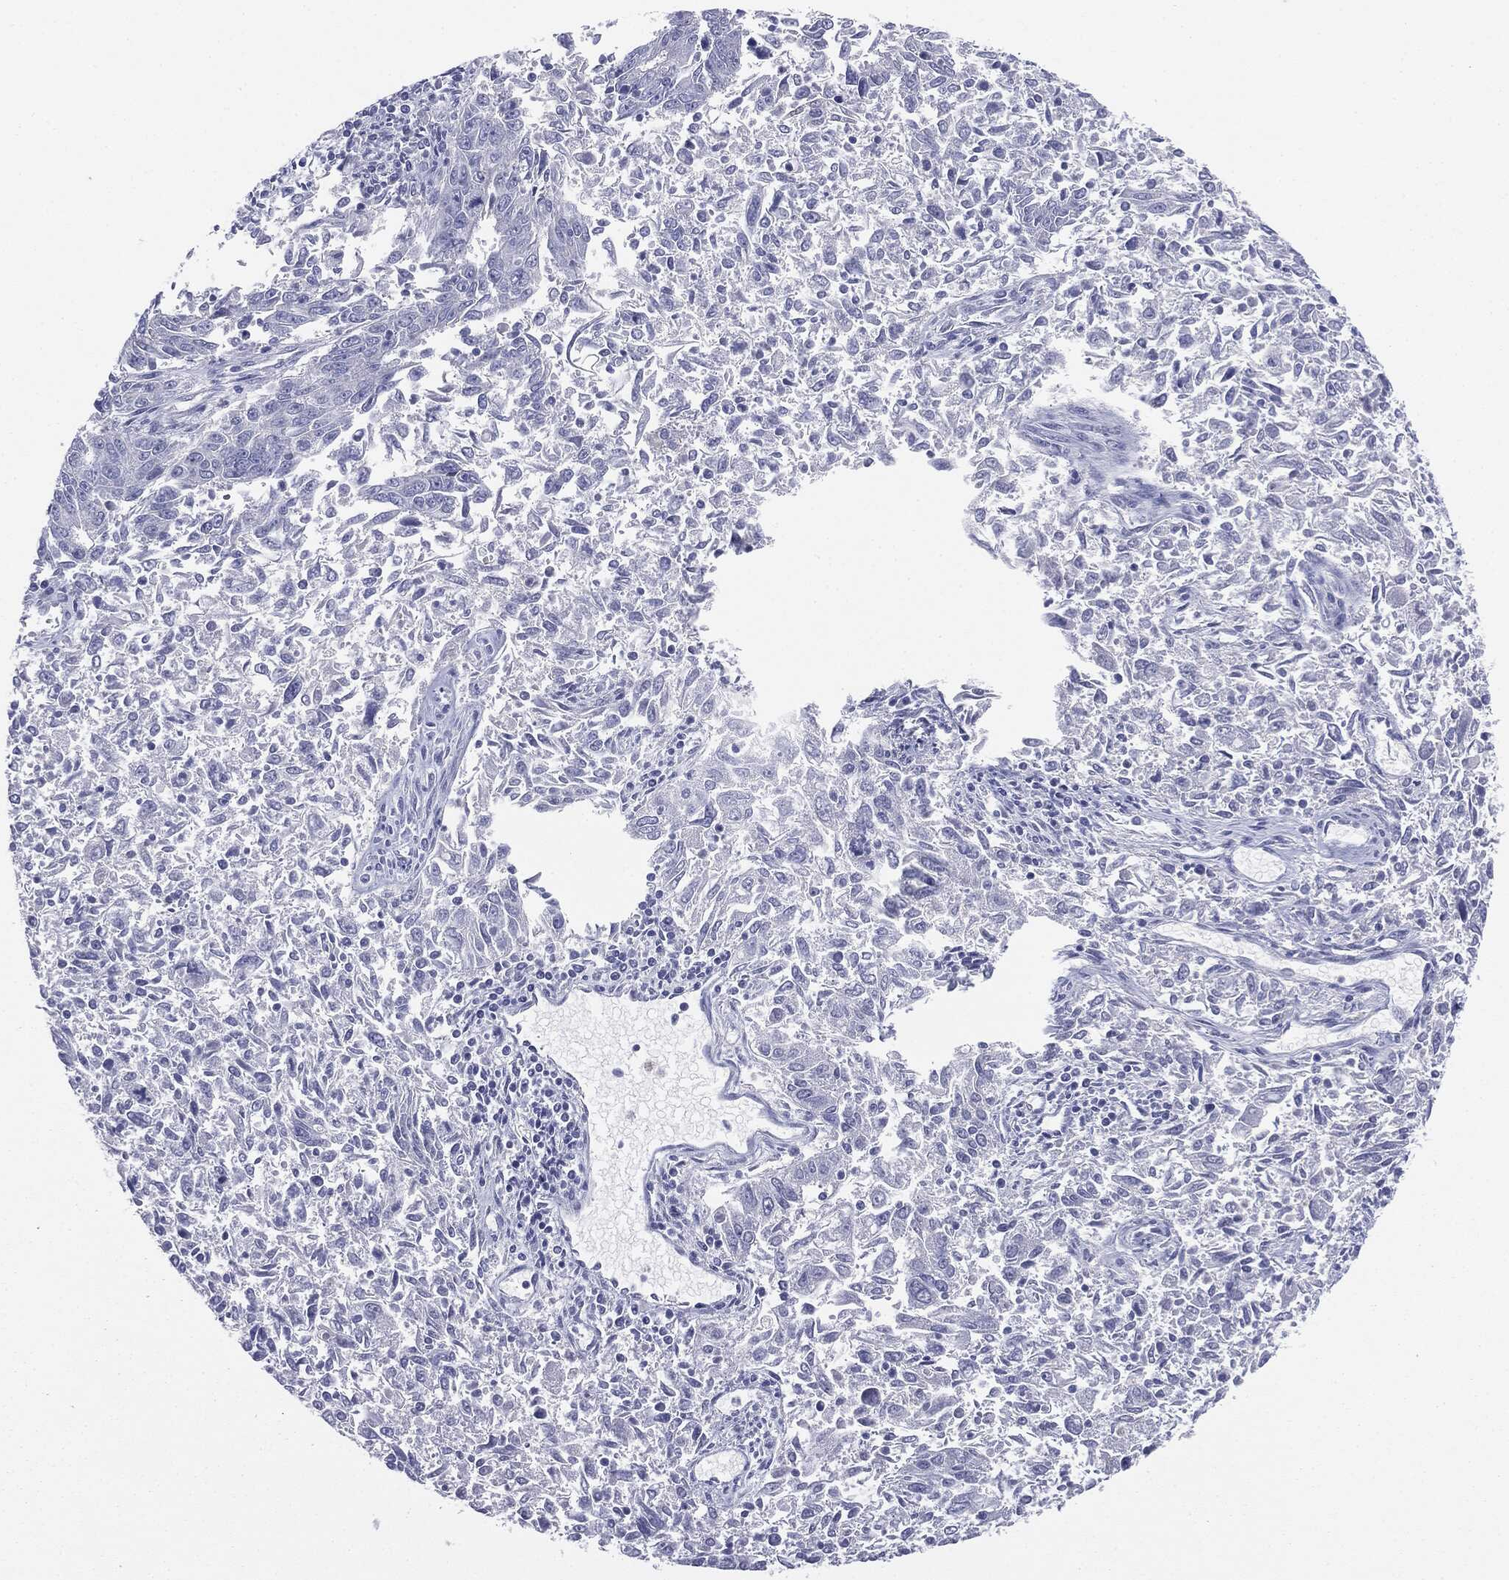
{"staining": {"intensity": "negative", "quantity": "none", "location": "none"}, "tissue": "endometrial cancer", "cell_type": "Tumor cells", "image_type": "cancer", "snomed": [{"axis": "morphology", "description": "Adenocarcinoma, NOS"}, {"axis": "topography", "description": "Endometrium"}], "caption": "Immunohistochemistry photomicrograph of endometrial cancer (adenocarcinoma) stained for a protein (brown), which exhibits no expression in tumor cells.", "gene": "SERPINB4", "patient": {"sex": "female", "age": 42}}